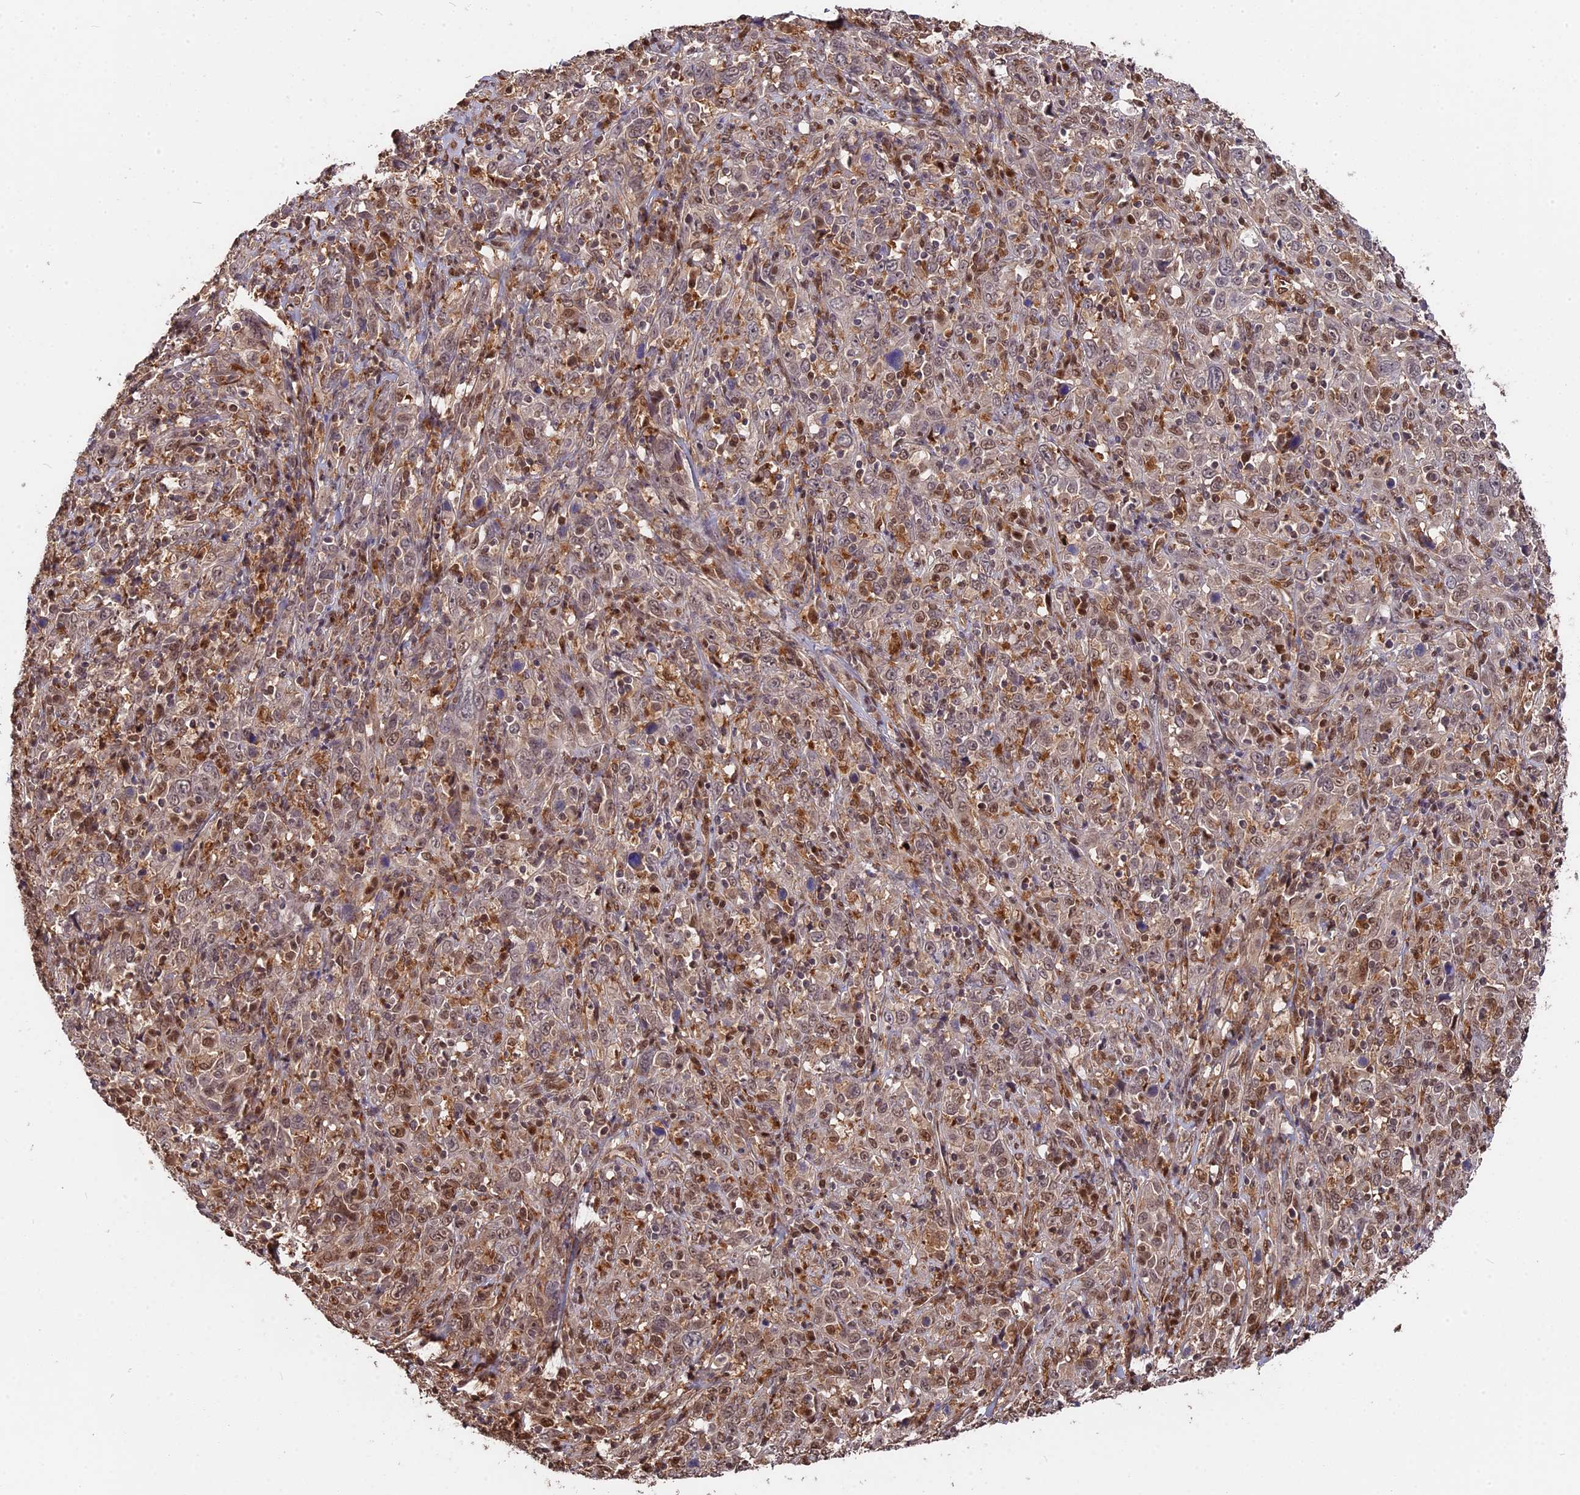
{"staining": {"intensity": "moderate", "quantity": "25%-75%", "location": "nuclear"}, "tissue": "cervical cancer", "cell_type": "Tumor cells", "image_type": "cancer", "snomed": [{"axis": "morphology", "description": "Squamous cell carcinoma, NOS"}, {"axis": "topography", "description": "Cervix"}], "caption": "A brown stain highlights moderate nuclear expression of a protein in human cervical squamous cell carcinoma tumor cells.", "gene": "ADRM1", "patient": {"sex": "female", "age": 46}}